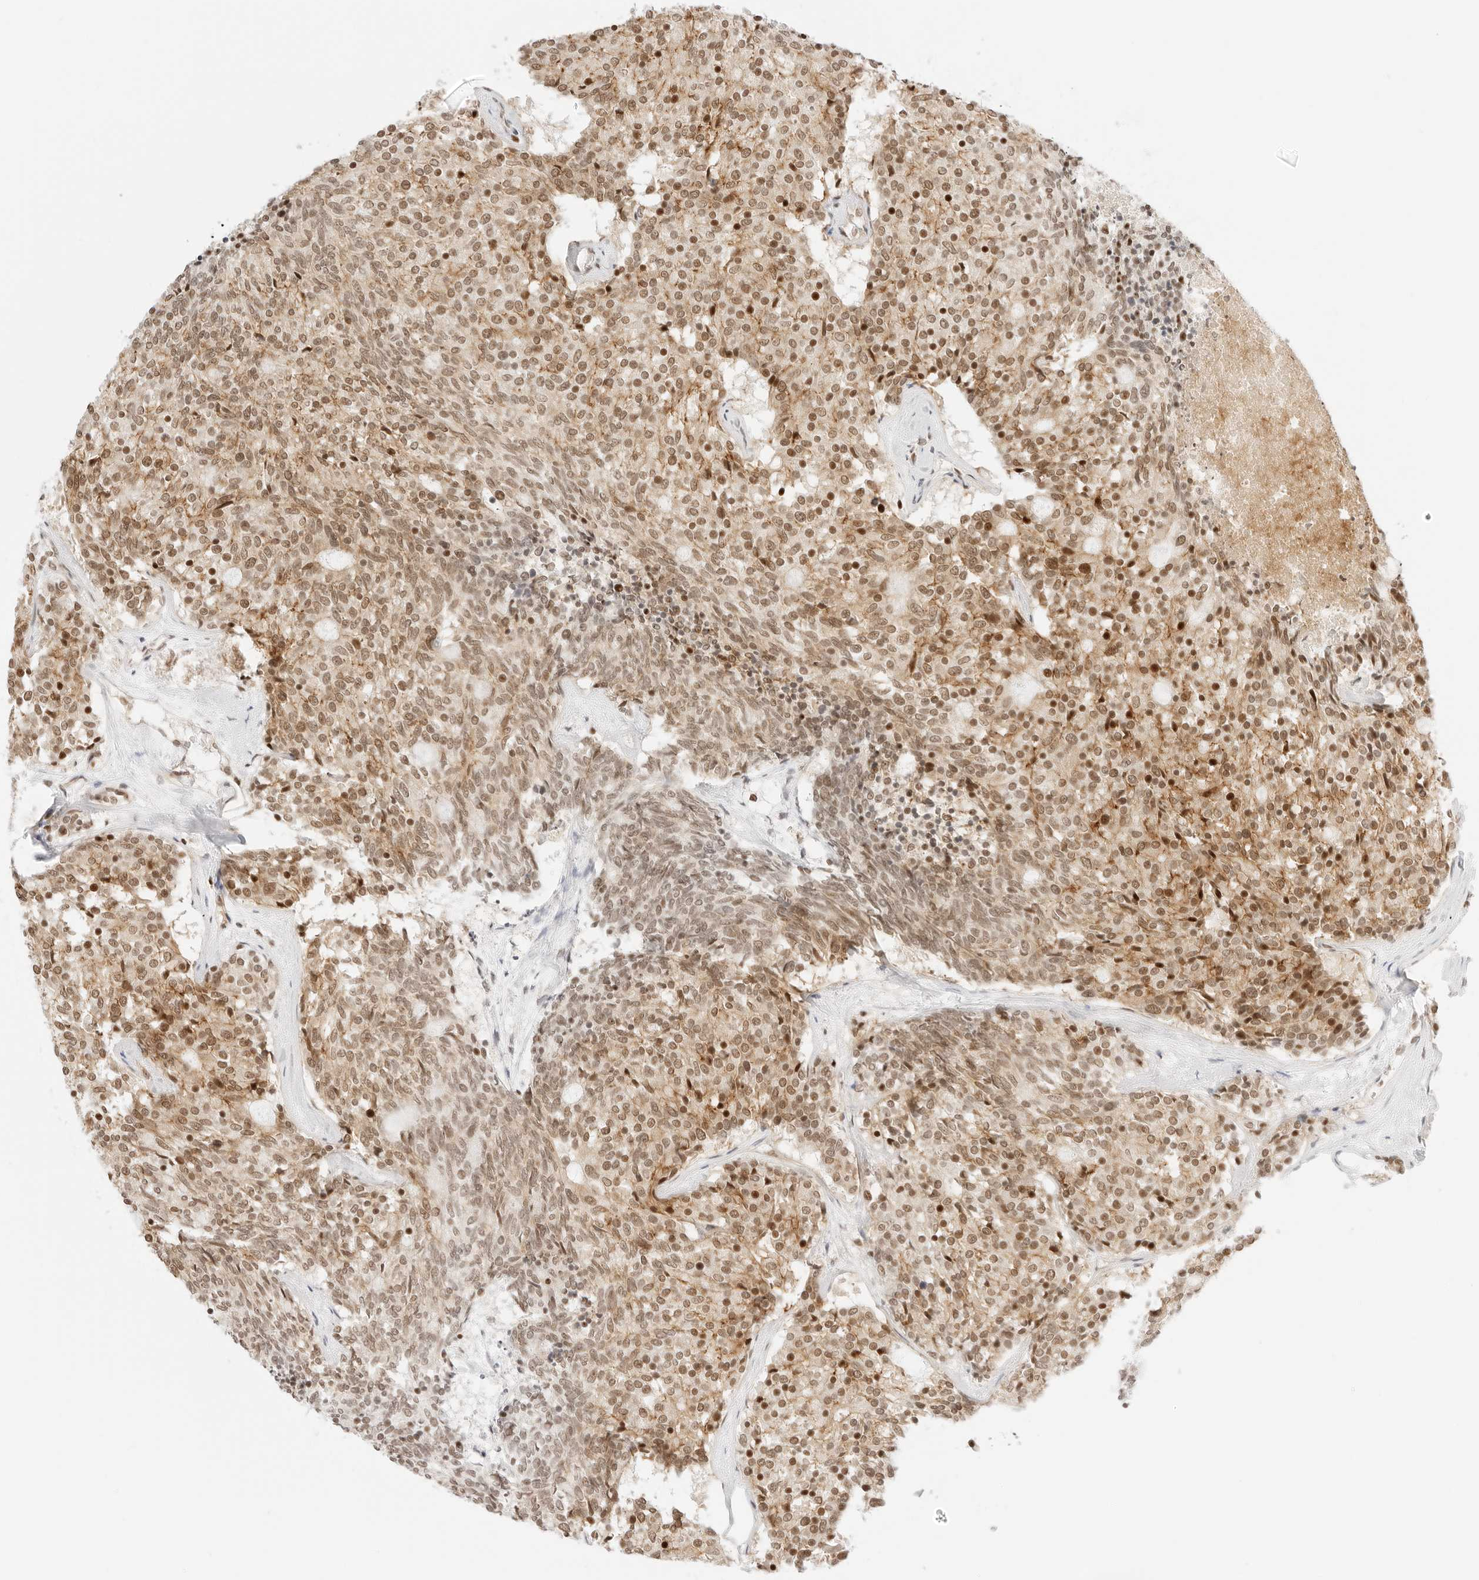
{"staining": {"intensity": "moderate", "quantity": ">75%", "location": "nuclear"}, "tissue": "carcinoid", "cell_type": "Tumor cells", "image_type": "cancer", "snomed": [{"axis": "morphology", "description": "Carcinoid, malignant, NOS"}, {"axis": "topography", "description": "Pancreas"}], "caption": "About >75% of tumor cells in carcinoid demonstrate moderate nuclear protein expression as visualized by brown immunohistochemical staining.", "gene": "ITGA6", "patient": {"sex": "female", "age": 54}}